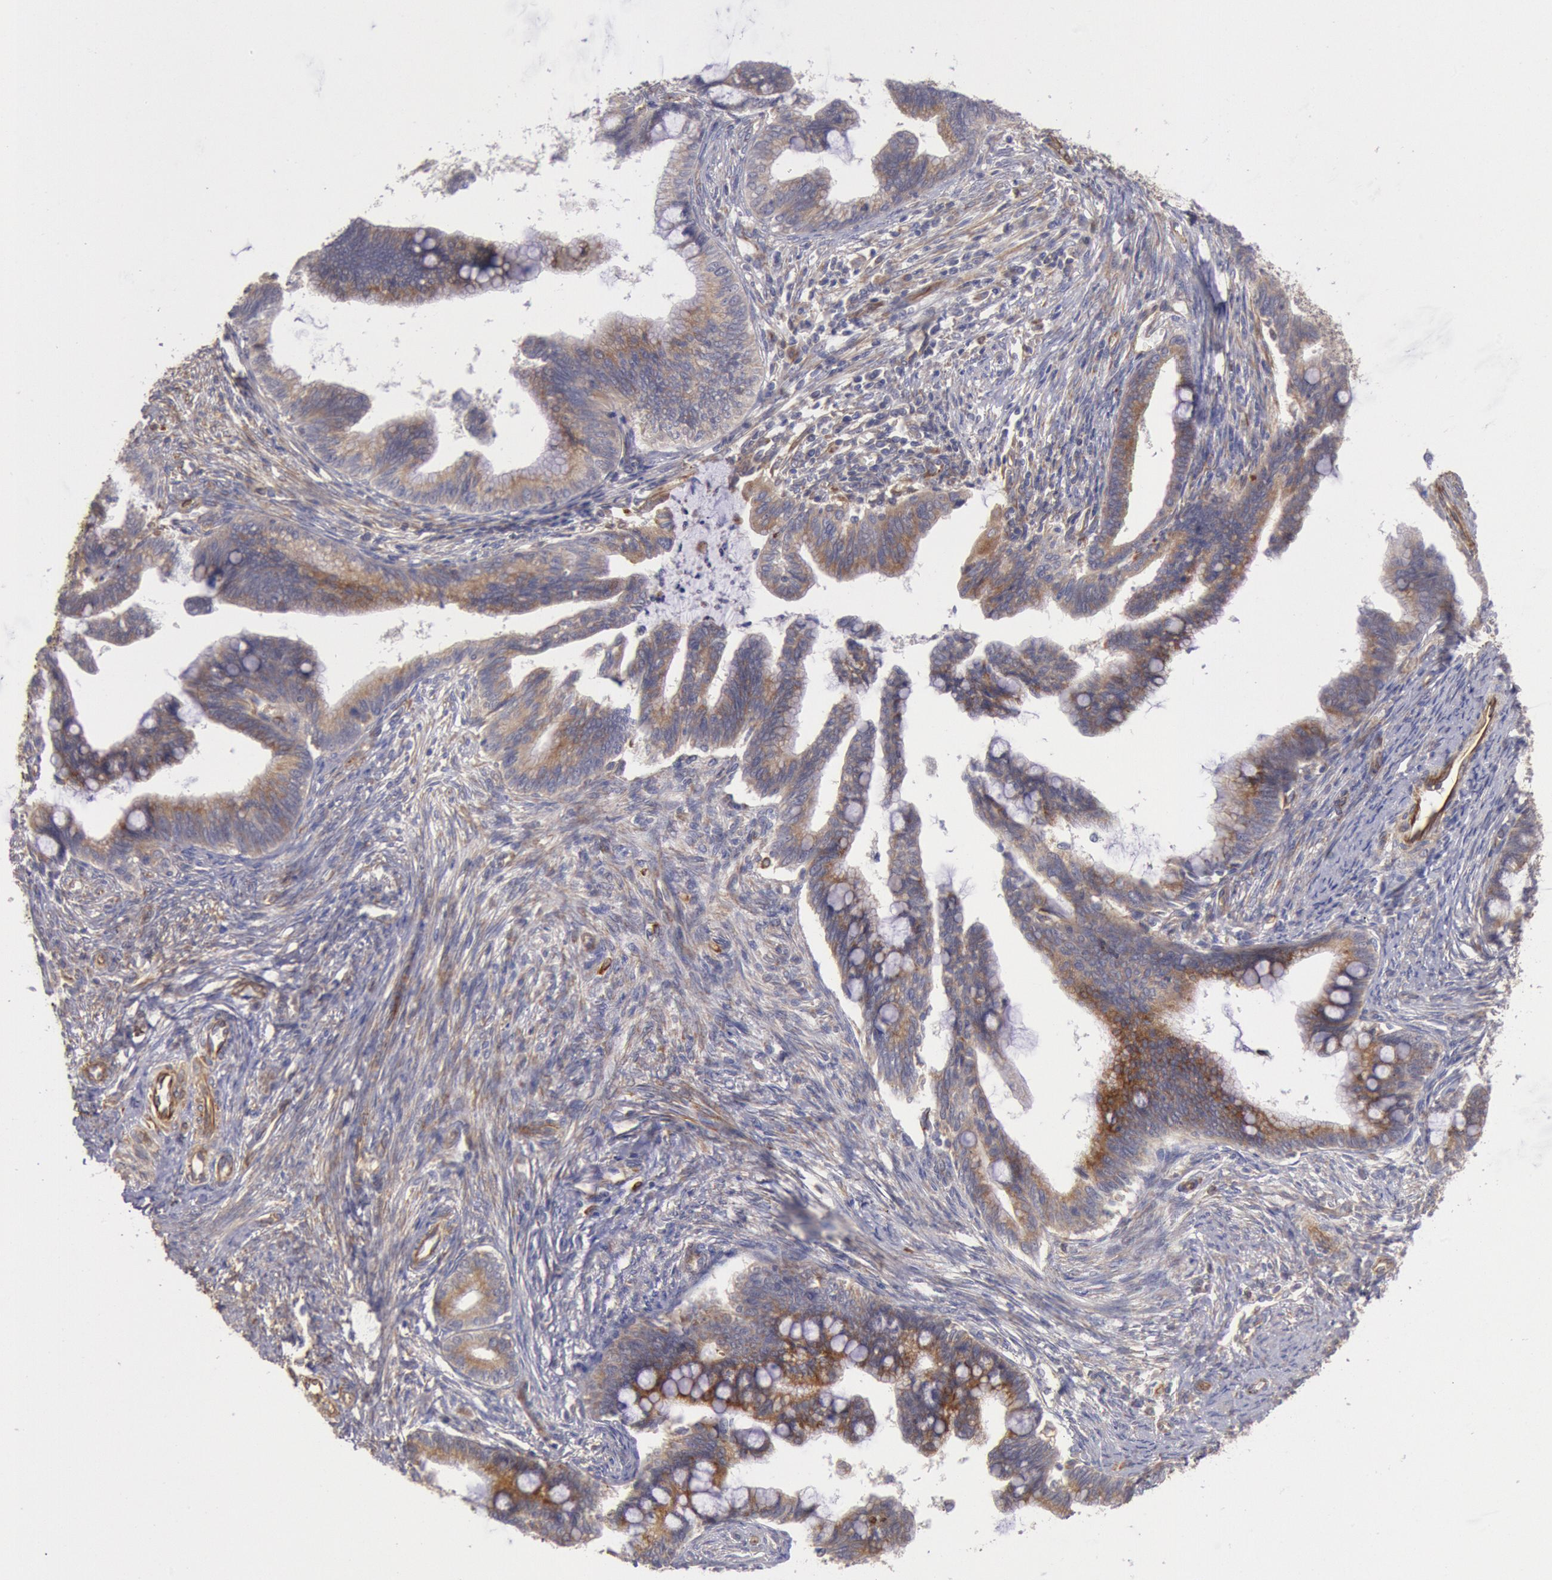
{"staining": {"intensity": "weak", "quantity": ">75%", "location": "cytoplasmic/membranous"}, "tissue": "cervical cancer", "cell_type": "Tumor cells", "image_type": "cancer", "snomed": [{"axis": "morphology", "description": "Adenocarcinoma, NOS"}, {"axis": "topography", "description": "Cervix"}], "caption": "Immunohistochemistry (IHC) image of cervical cancer (adenocarcinoma) stained for a protein (brown), which demonstrates low levels of weak cytoplasmic/membranous positivity in approximately >75% of tumor cells.", "gene": "RNF139", "patient": {"sex": "female", "age": 36}}